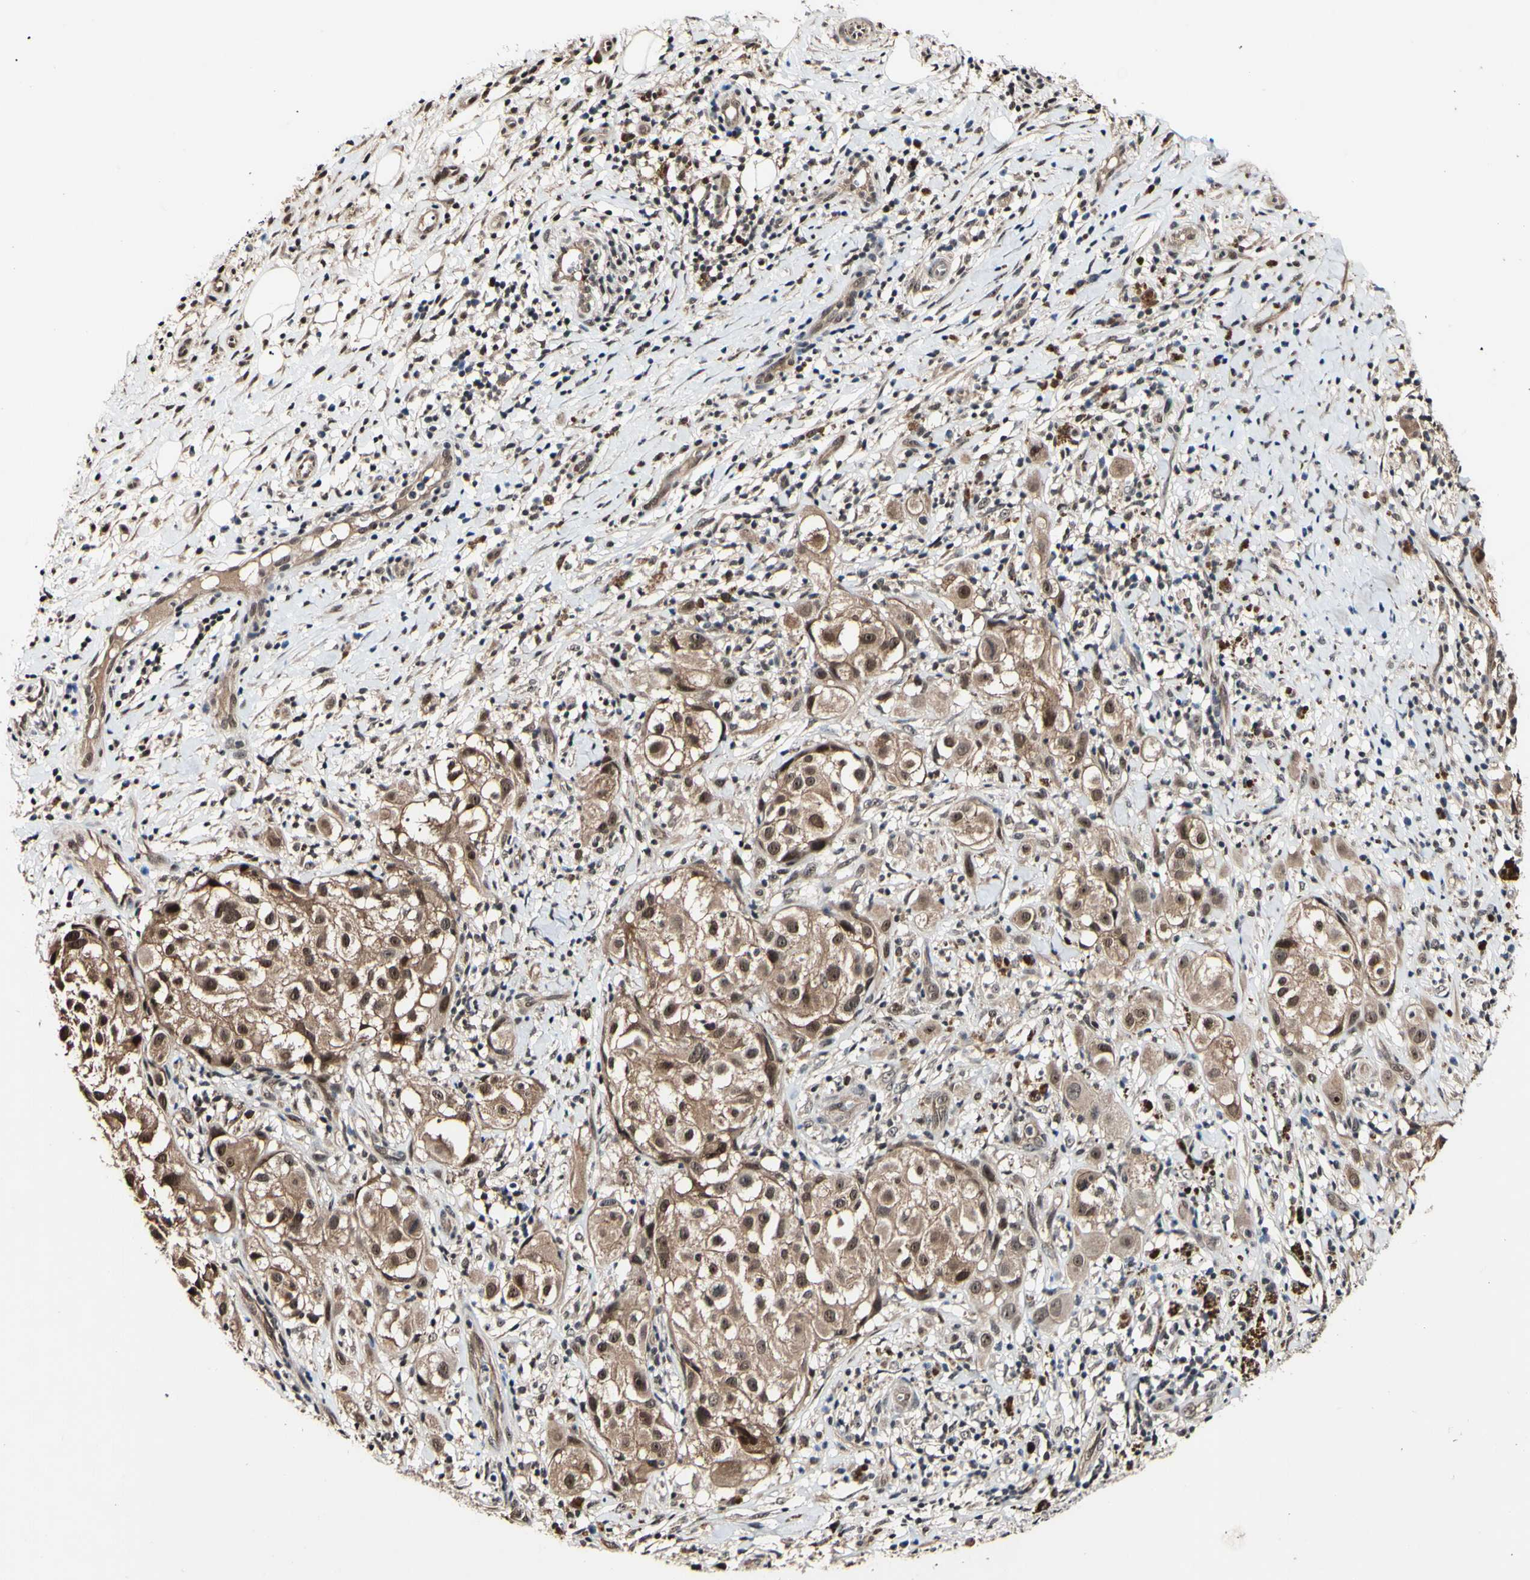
{"staining": {"intensity": "weak", "quantity": ">75%", "location": "cytoplasmic/membranous,nuclear"}, "tissue": "melanoma", "cell_type": "Tumor cells", "image_type": "cancer", "snomed": [{"axis": "morphology", "description": "Necrosis, NOS"}, {"axis": "morphology", "description": "Malignant melanoma, NOS"}, {"axis": "topography", "description": "Skin"}], "caption": "Protein staining of melanoma tissue shows weak cytoplasmic/membranous and nuclear positivity in about >75% of tumor cells. Using DAB (brown) and hematoxylin (blue) stains, captured at high magnification using brightfield microscopy.", "gene": "PSMD10", "patient": {"sex": "female", "age": 87}}